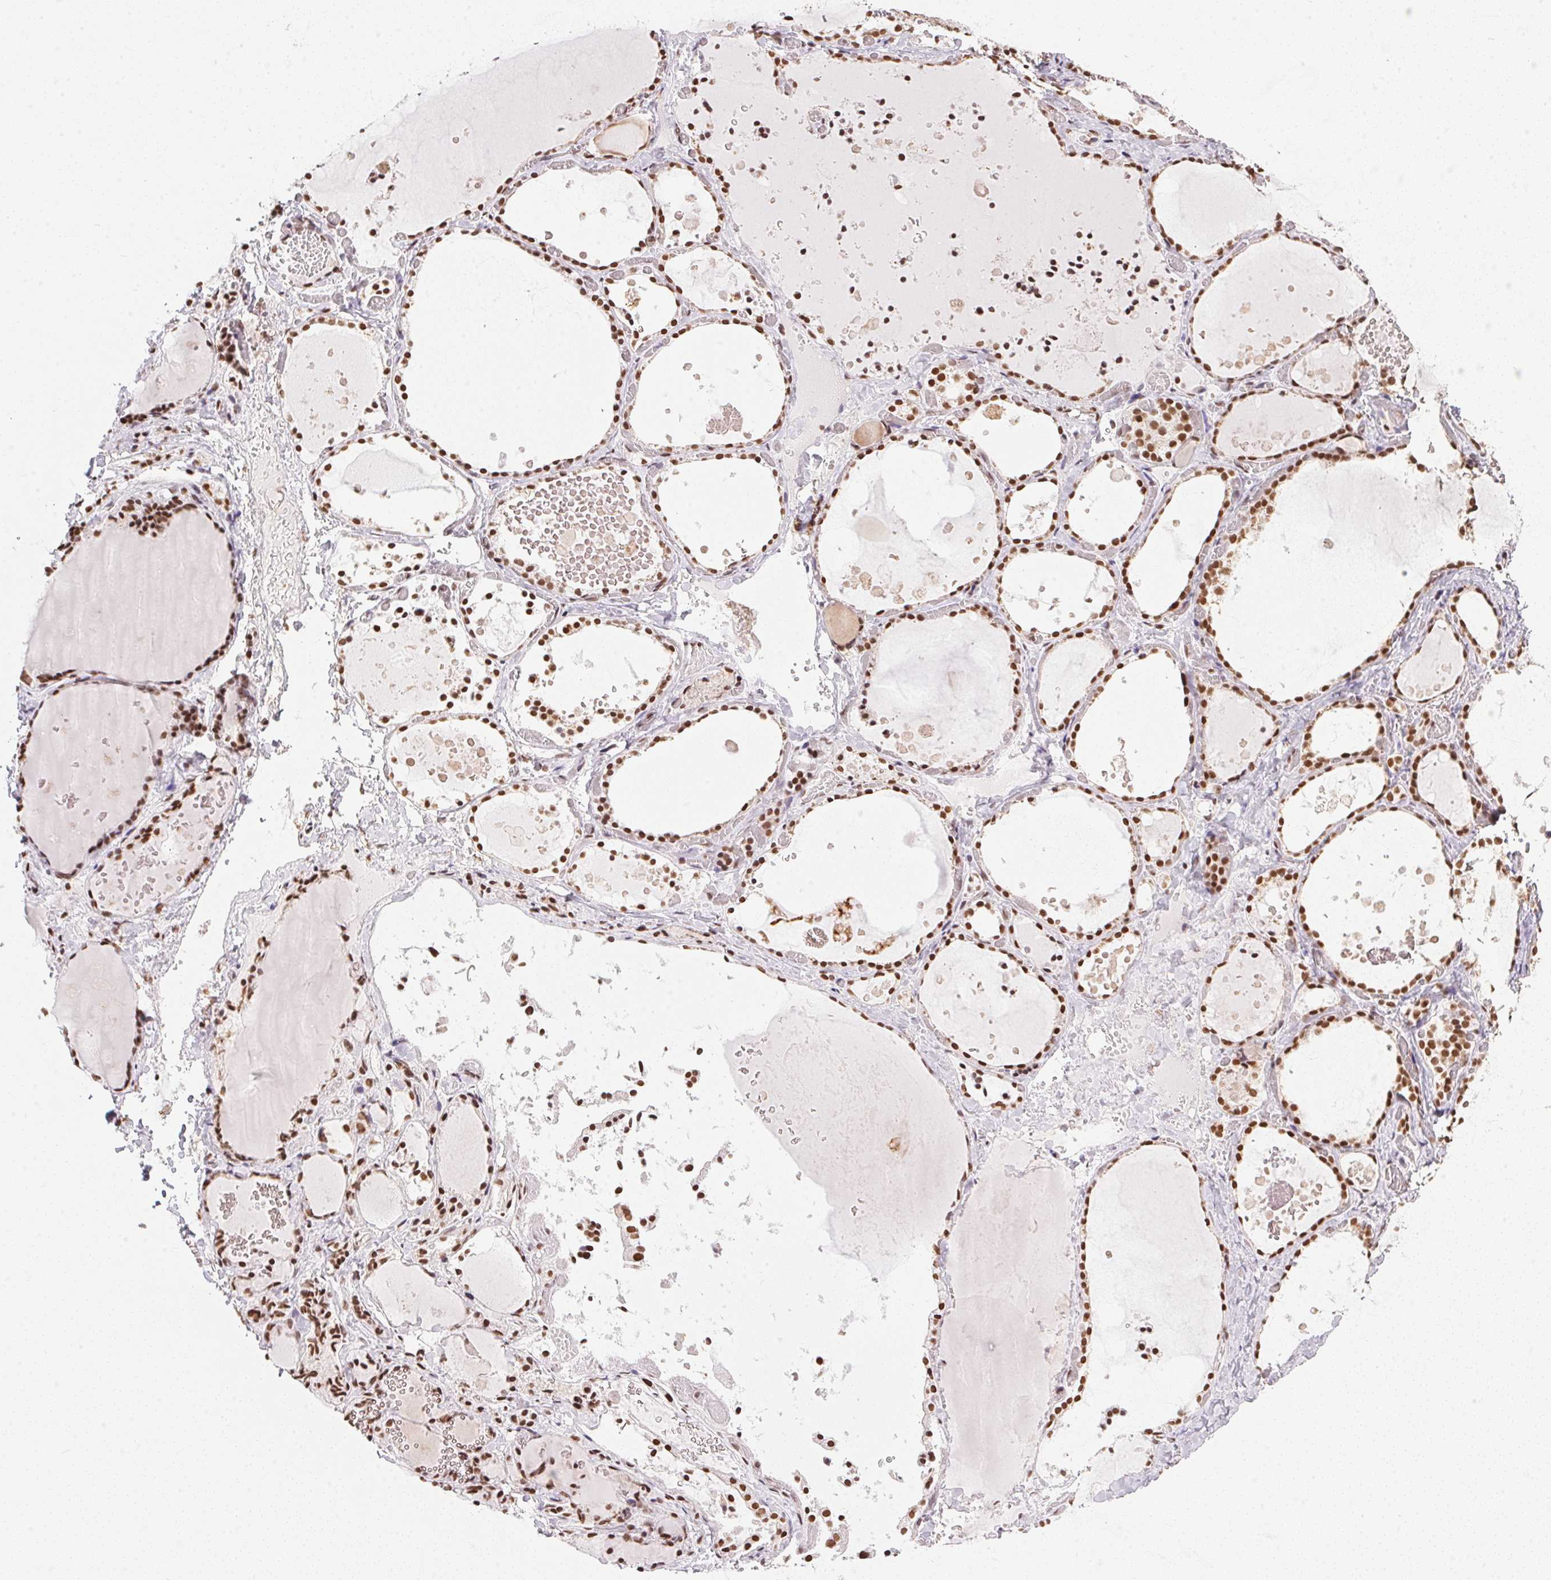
{"staining": {"intensity": "strong", "quantity": ">75%", "location": "nuclear"}, "tissue": "thyroid gland", "cell_type": "Glandular cells", "image_type": "normal", "snomed": [{"axis": "morphology", "description": "Normal tissue, NOS"}, {"axis": "topography", "description": "Thyroid gland"}], "caption": "Protein staining shows strong nuclear positivity in approximately >75% of glandular cells in benign thyroid gland.", "gene": "NFE2L1", "patient": {"sex": "female", "age": 56}}